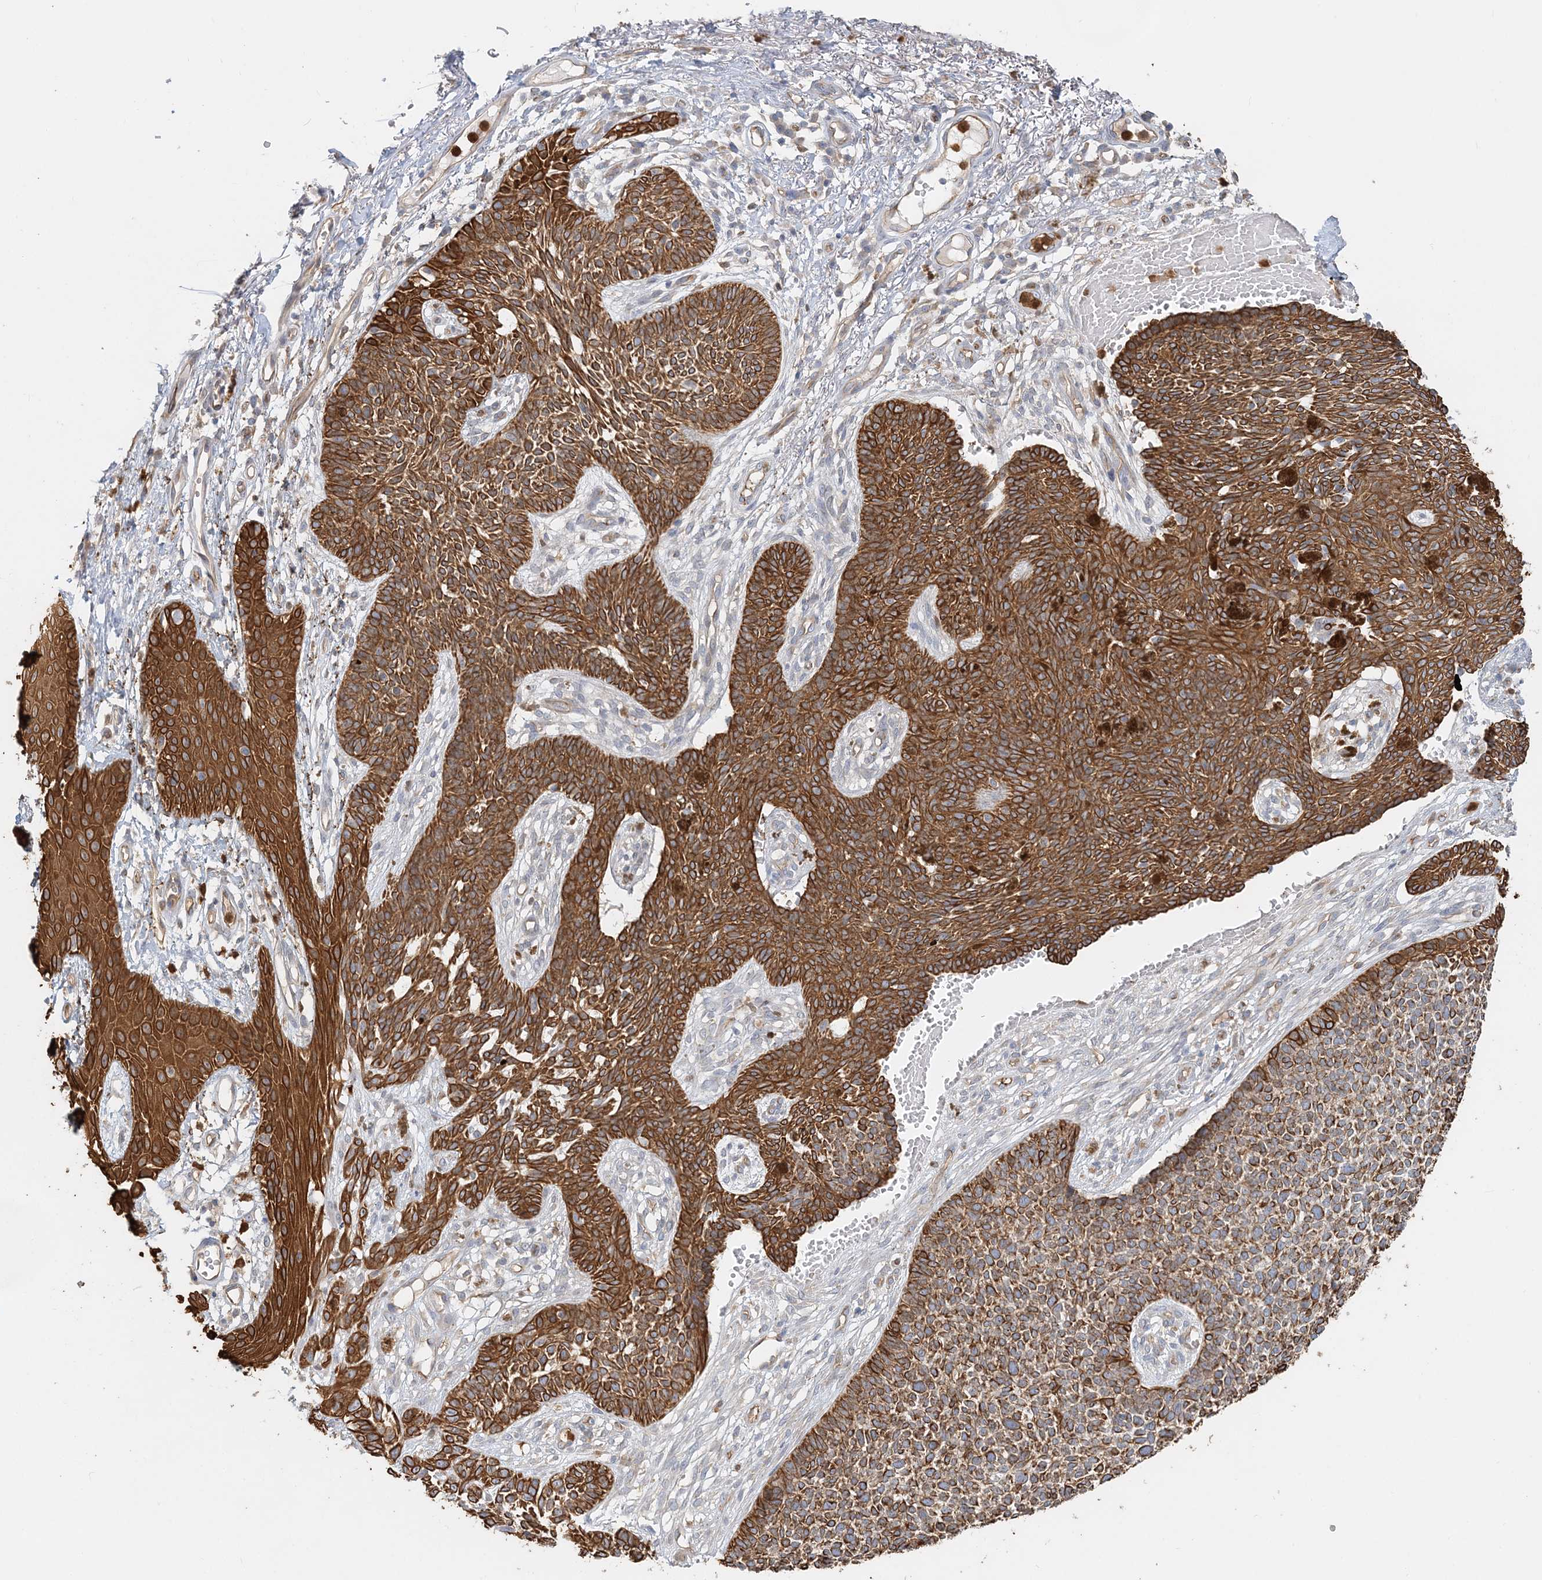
{"staining": {"intensity": "strong", "quantity": ">75%", "location": "cytoplasmic/membranous"}, "tissue": "skin cancer", "cell_type": "Tumor cells", "image_type": "cancer", "snomed": [{"axis": "morphology", "description": "Basal cell carcinoma"}, {"axis": "topography", "description": "Skin"}], "caption": "Human skin cancer stained with a brown dye shows strong cytoplasmic/membranous positive staining in about >75% of tumor cells.", "gene": "DNAH1", "patient": {"sex": "female", "age": 84}}